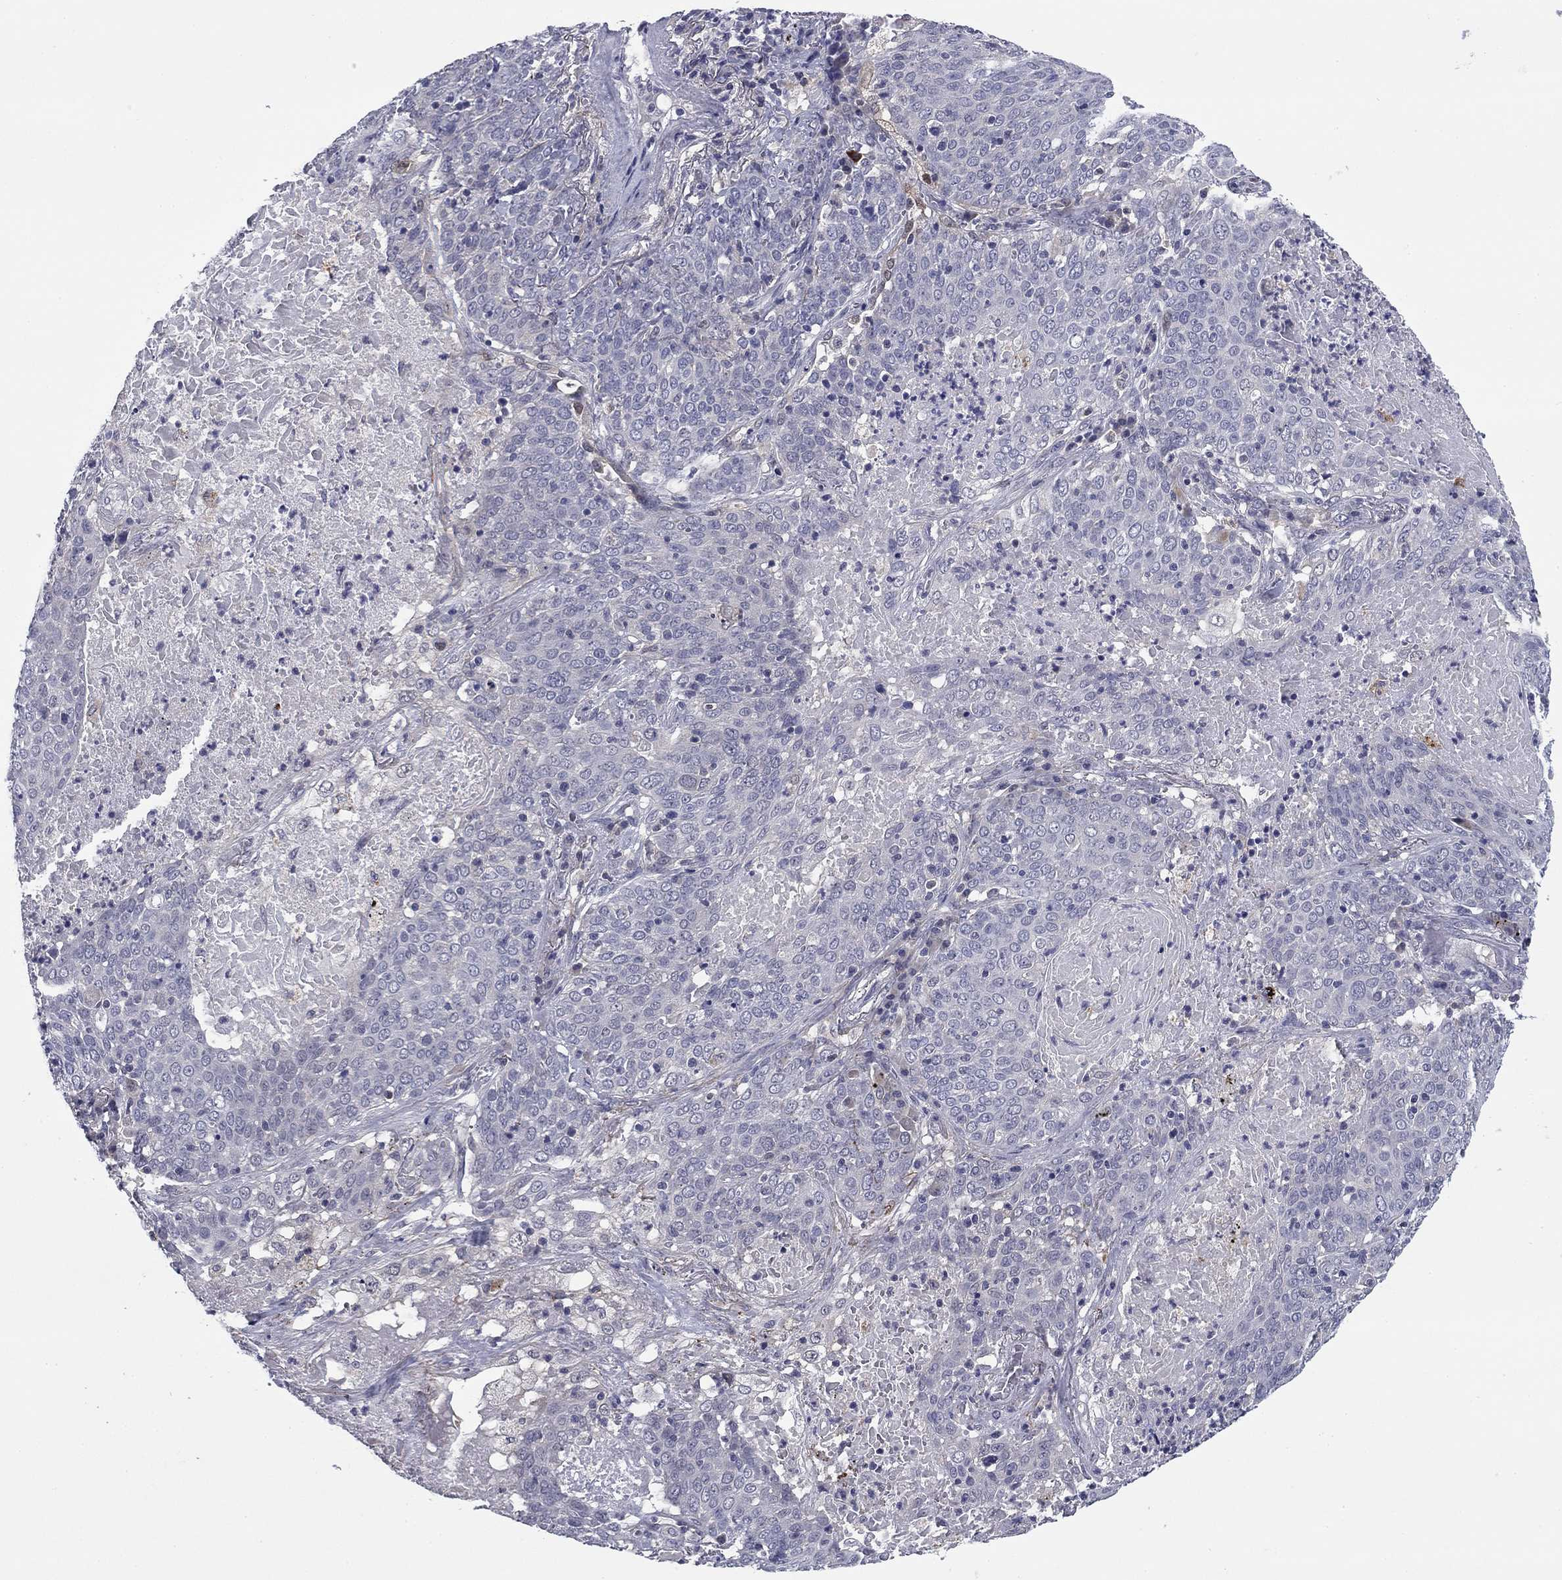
{"staining": {"intensity": "negative", "quantity": "none", "location": "none"}, "tissue": "lung cancer", "cell_type": "Tumor cells", "image_type": "cancer", "snomed": [{"axis": "morphology", "description": "Squamous cell carcinoma, NOS"}, {"axis": "topography", "description": "Lung"}], "caption": "A photomicrograph of human lung cancer (squamous cell carcinoma) is negative for staining in tumor cells.", "gene": "REXO5", "patient": {"sex": "male", "age": 82}}